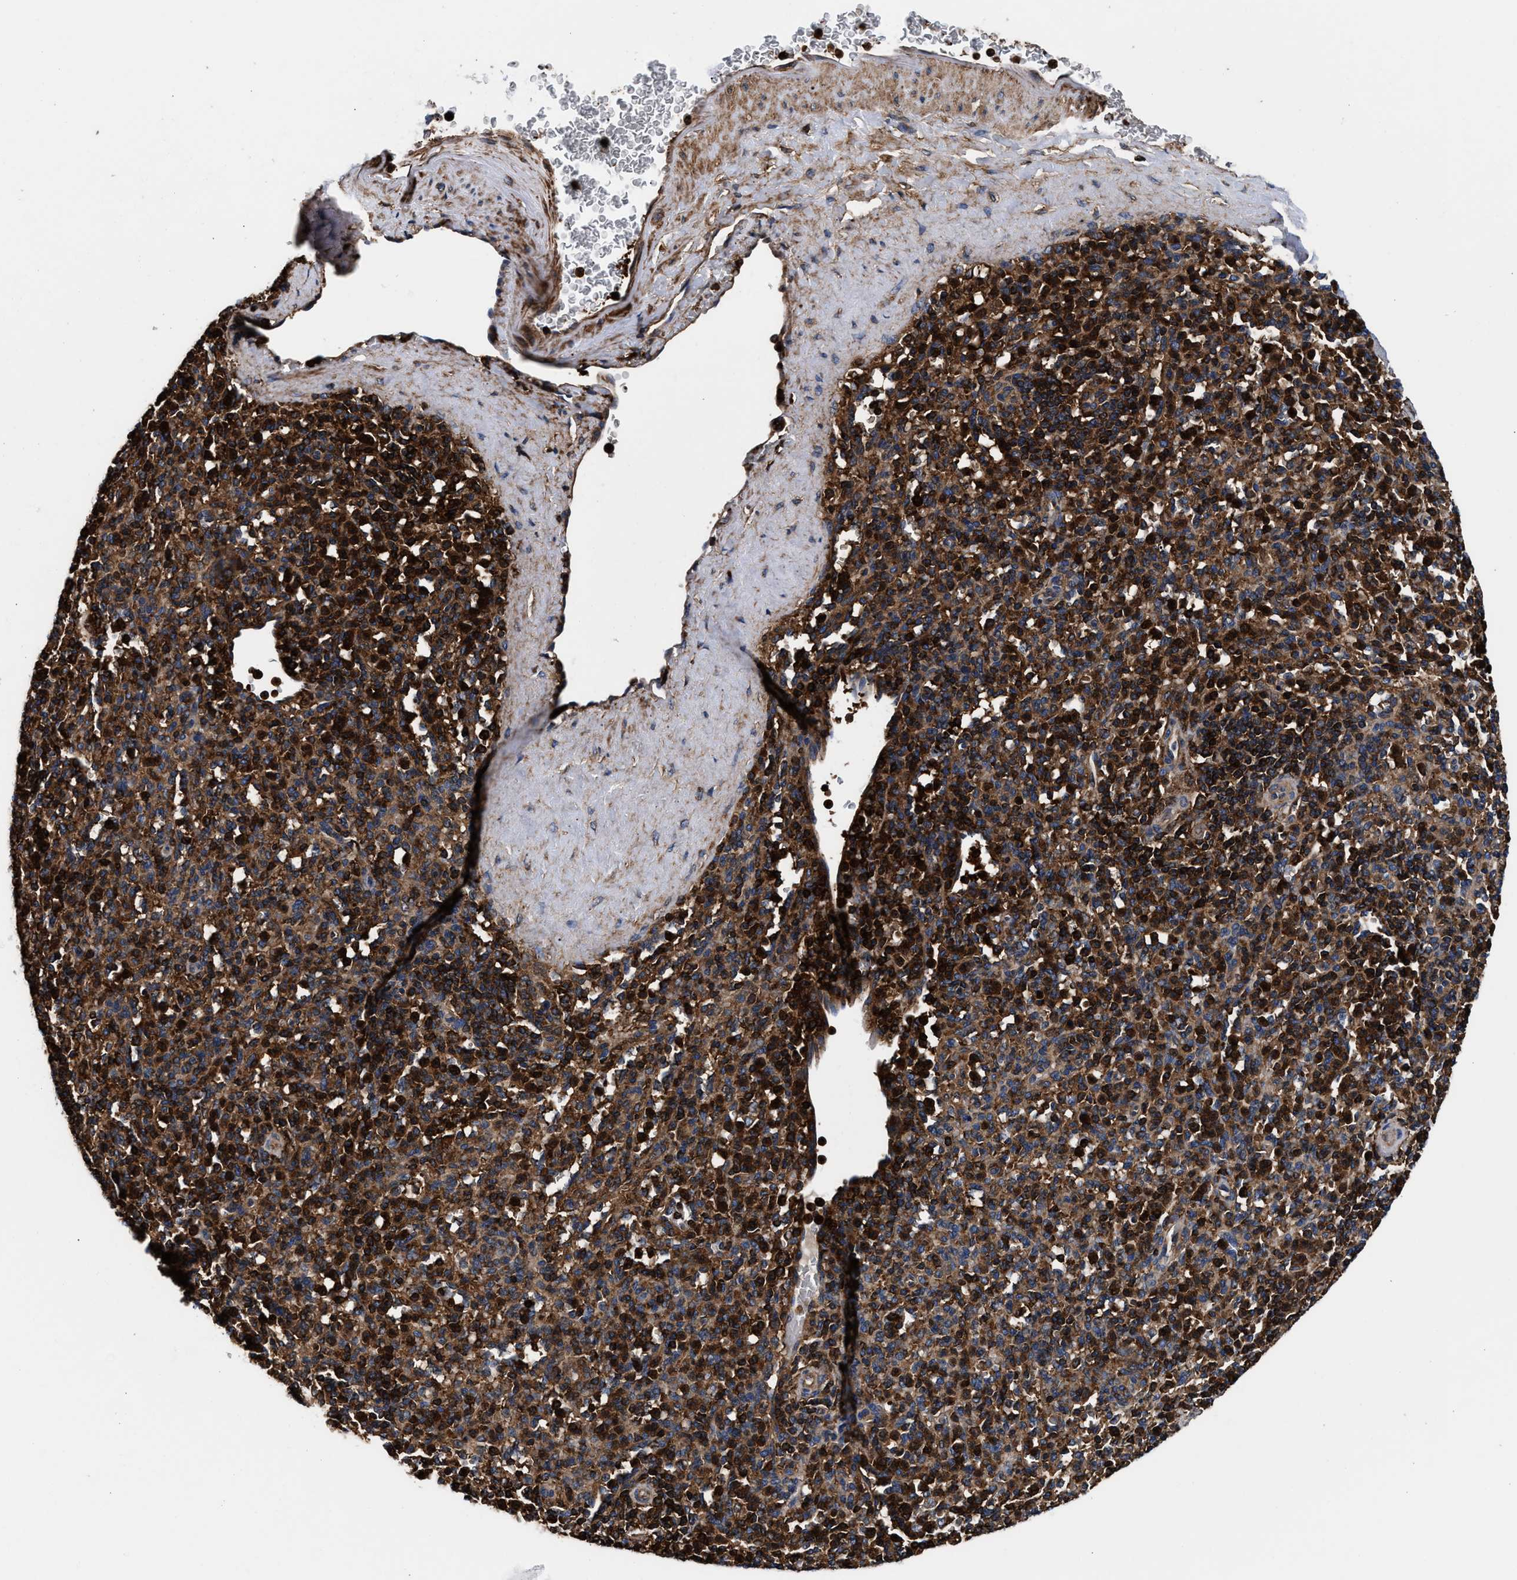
{"staining": {"intensity": "strong", "quantity": ">75%", "location": "cytoplasmic/membranous"}, "tissue": "spleen", "cell_type": "Cells in red pulp", "image_type": "normal", "snomed": [{"axis": "morphology", "description": "Normal tissue, NOS"}, {"axis": "topography", "description": "Spleen"}], "caption": "Protein staining shows strong cytoplasmic/membranous staining in approximately >75% of cells in red pulp in unremarkable spleen.", "gene": "ENSG00000286112", "patient": {"sex": "male", "age": 36}}